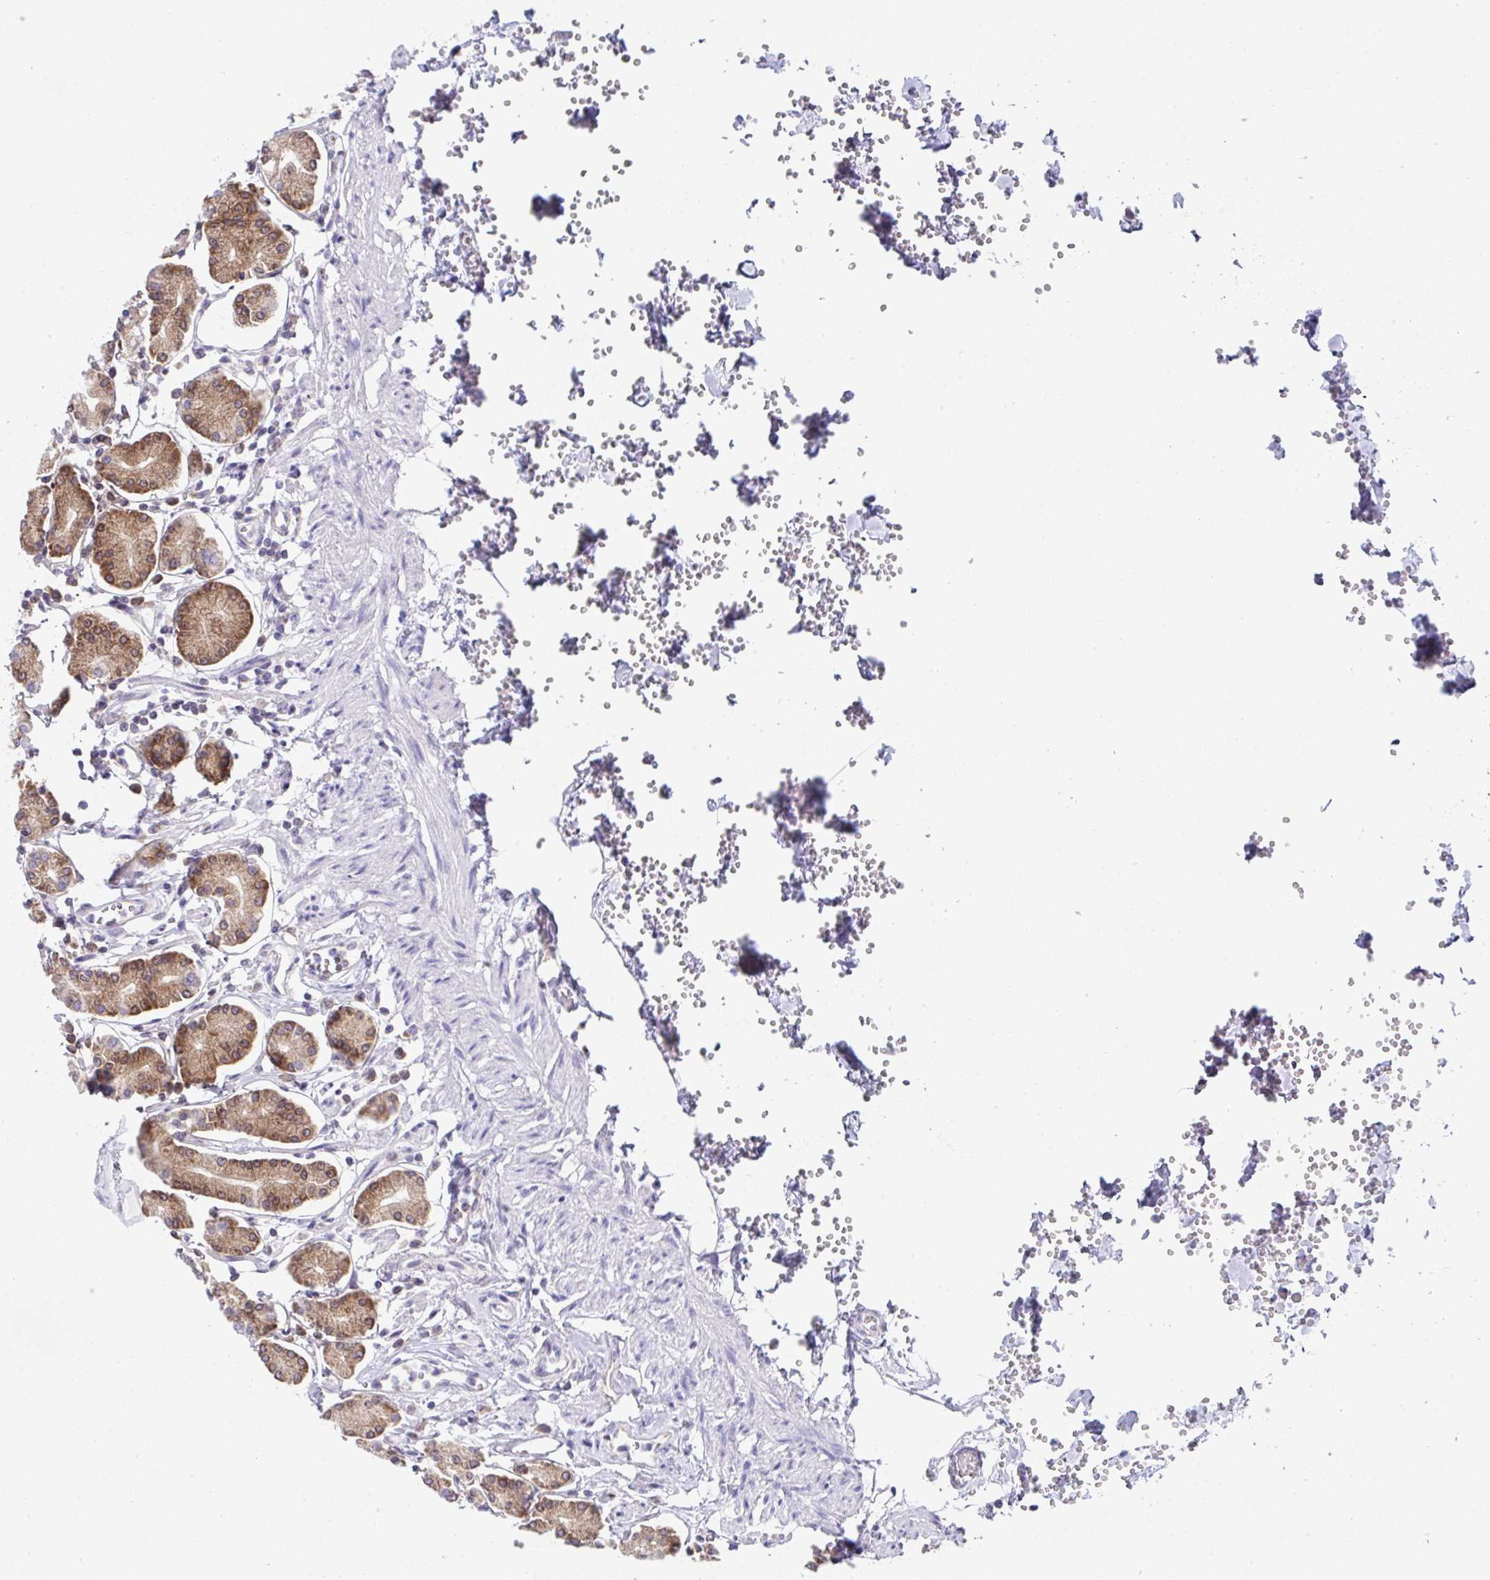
{"staining": {"intensity": "moderate", "quantity": "25%-75%", "location": "cytoplasmic/membranous"}, "tissue": "stomach", "cell_type": "Glandular cells", "image_type": "normal", "snomed": [{"axis": "morphology", "description": "Normal tissue, NOS"}, {"axis": "topography", "description": "Stomach"}], "caption": "The photomicrograph reveals staining of benign stomach, revealing moderate cytoplasmic/membranous protein positivity (brown color) within glandular cells.", "gene": "FAU", "patient": {"sex": "female", "age": 62}}